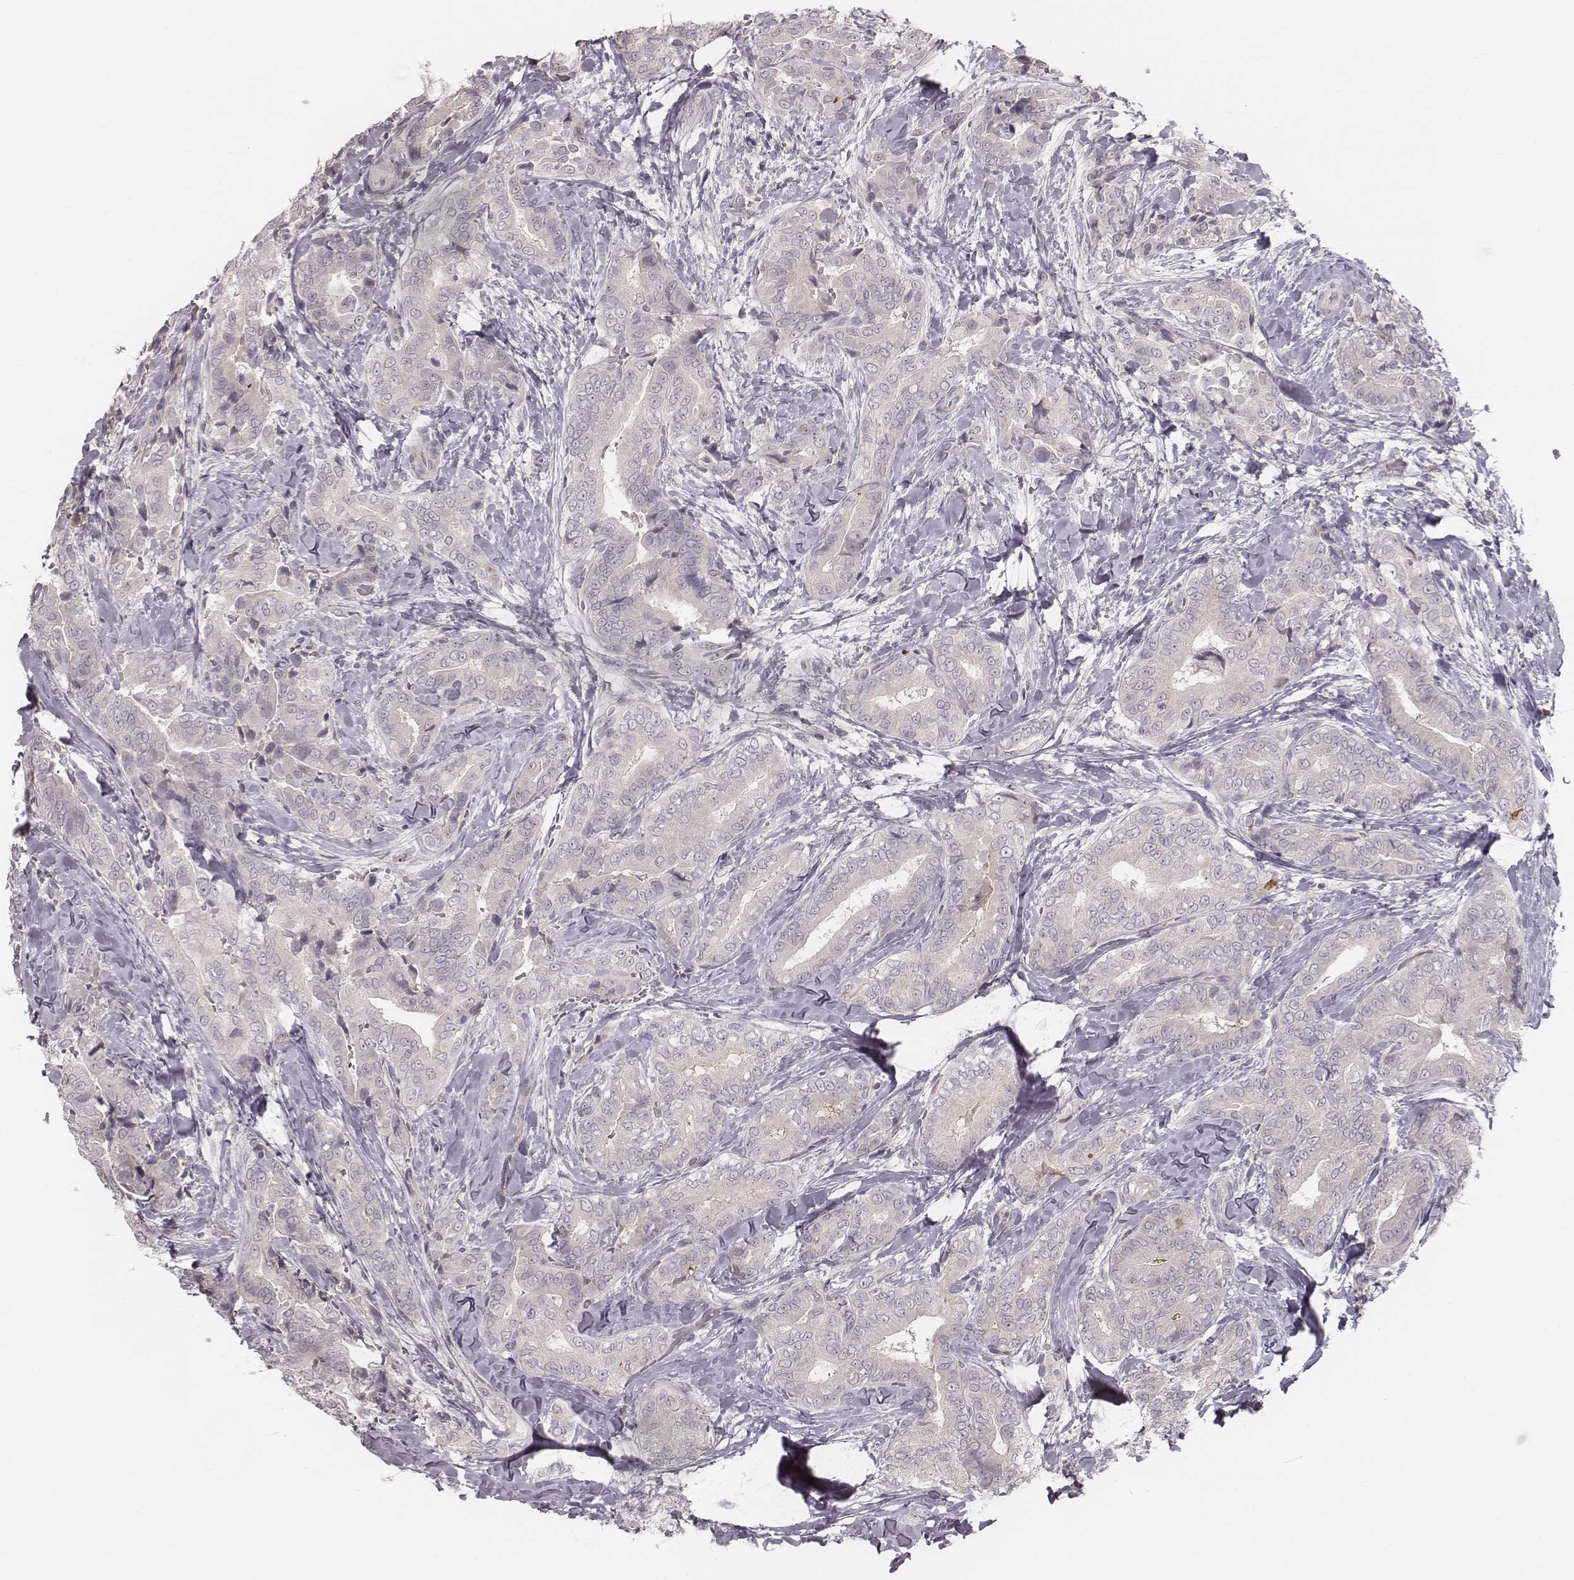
{"staining": {"intensity": "negative", "quantity": "none", "location": "none"}, "tissue": "thyroid cancer", "cell_type": "Tumor cells", "image_type": "cancer", "snomed": [{"axis": "morphology", "description": "Papillary adenocarcinoma, NOS"}, {"axis": "topography", "description": "Thyroid gland"}], "caption": "An image of thyroid cancer stained for a protein reveals no brown staining in tumor cells.", "gene": "ACACB", "patient": {"sex": "male", "age": 61}}